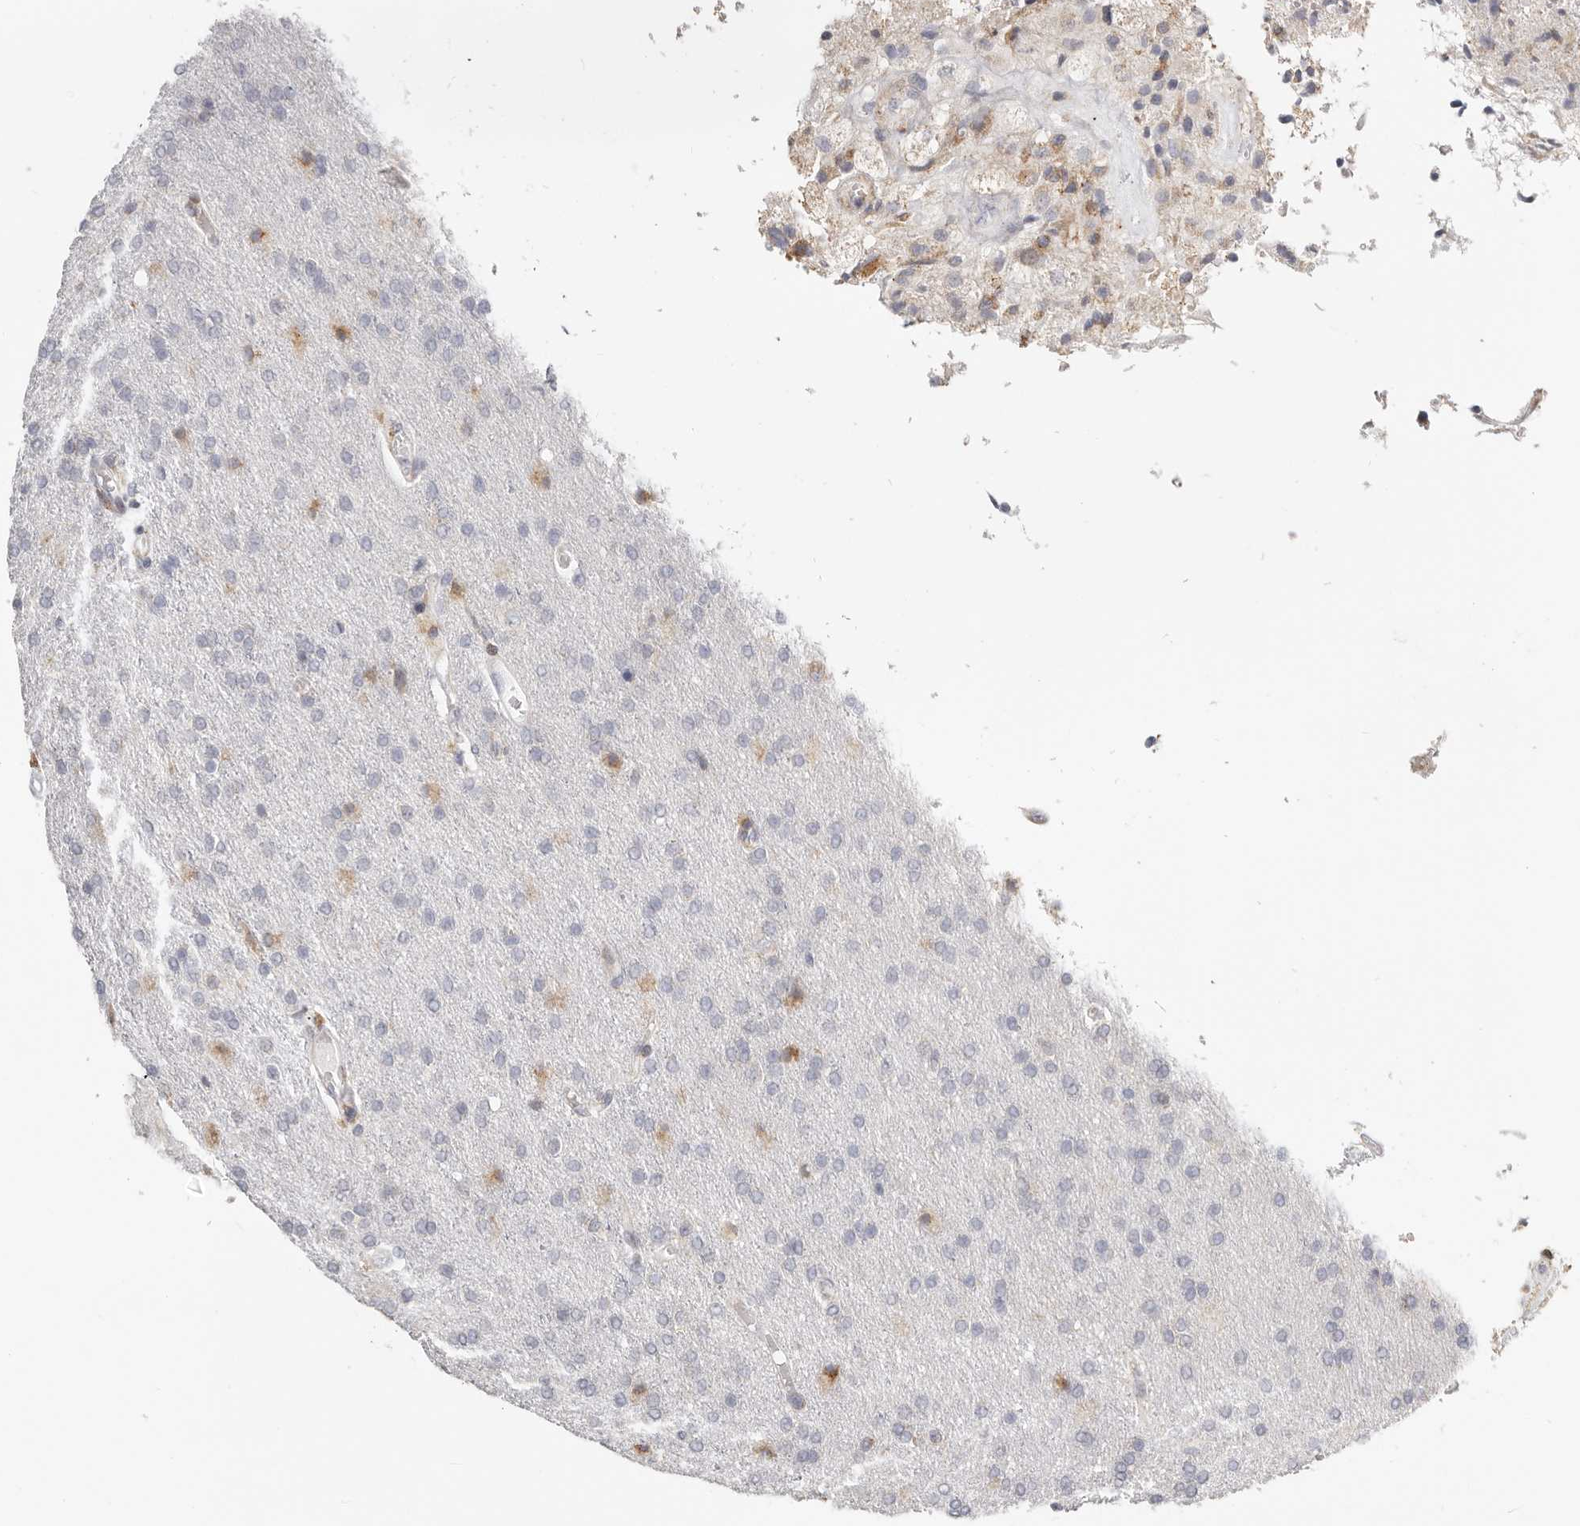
{"staining": {"intensity": "negative", "quantity": "none", "location": "none"}, "tissue": "glioma", "cell_type": "Tumor cells", "image_type": "cancer", "snomed": [{"axis": "morphology", "description": "Glioma, malignant, High grade"}, {"axis": "topography", "description": "Brain"}], "caption": "Tumor cells show no significant staining in glioma.", "gene": "IL32", "patient": {"sex": "male", "age": 72}}